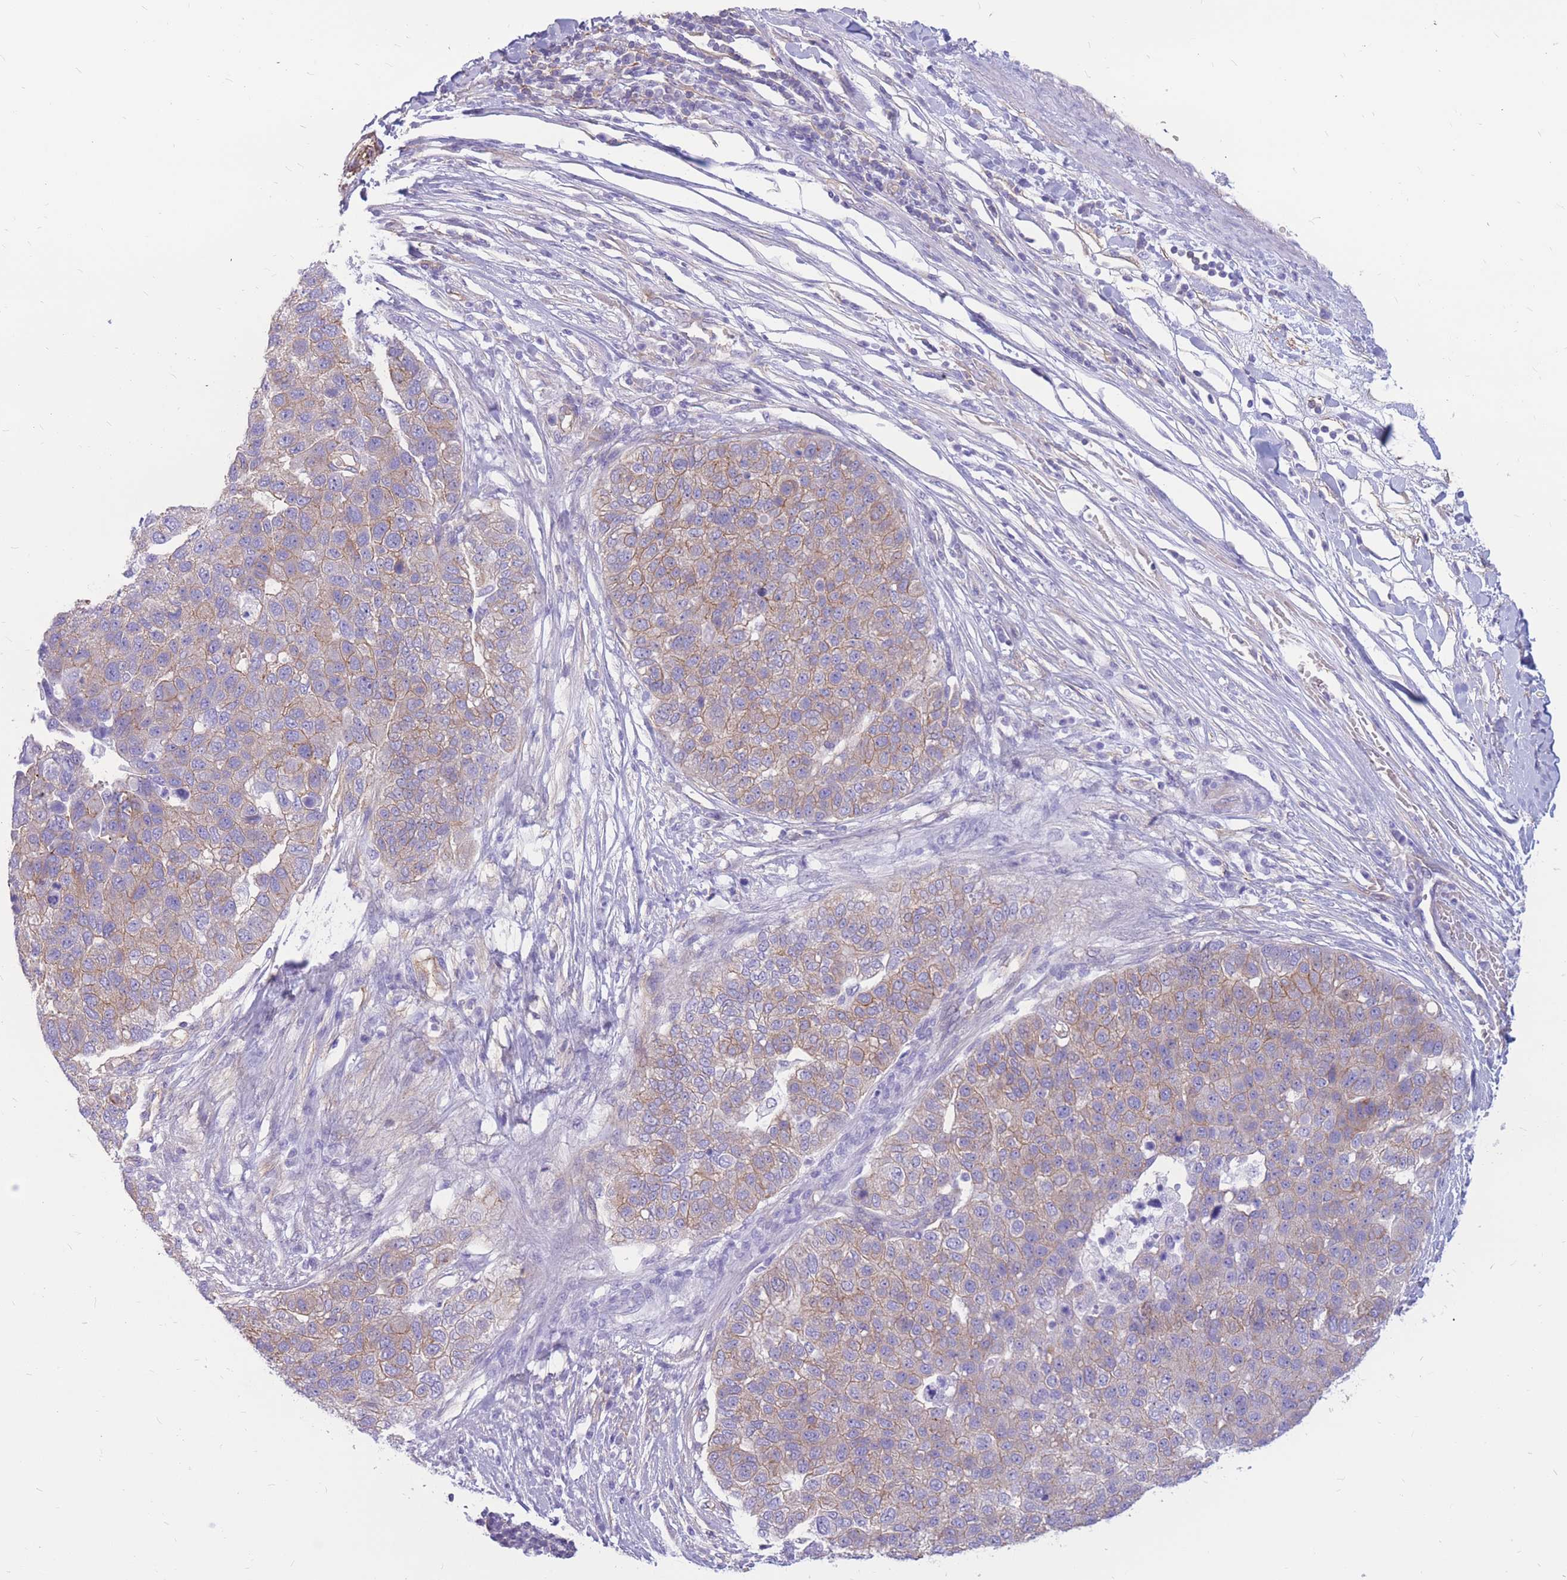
{"staining": {"intensity": "weak", "quantity": ">75%", "location": "cytoplasmic/membranous"}, "tissue": "pancreatic cancer", "cell_type": "Tumor cells", "image_type": "cancer", "snomed": [{"axis": "morphology", "description": "Adenocarcinoma, NOS"}, {"axis": "topography", "description": "Pancreas"}], "caption": "DAB (3,3'-diaminobenzidine) immunohistochemical staining of human pancreatic cancer shows weak cytoplasmic/membranous protein staining in approximately >75% of tumor cells. The protein of interest is shown in brown color, while the nuclei are stained blue.", "gene": "ADD2", "patient": {"sex": "female", "age": 61}}